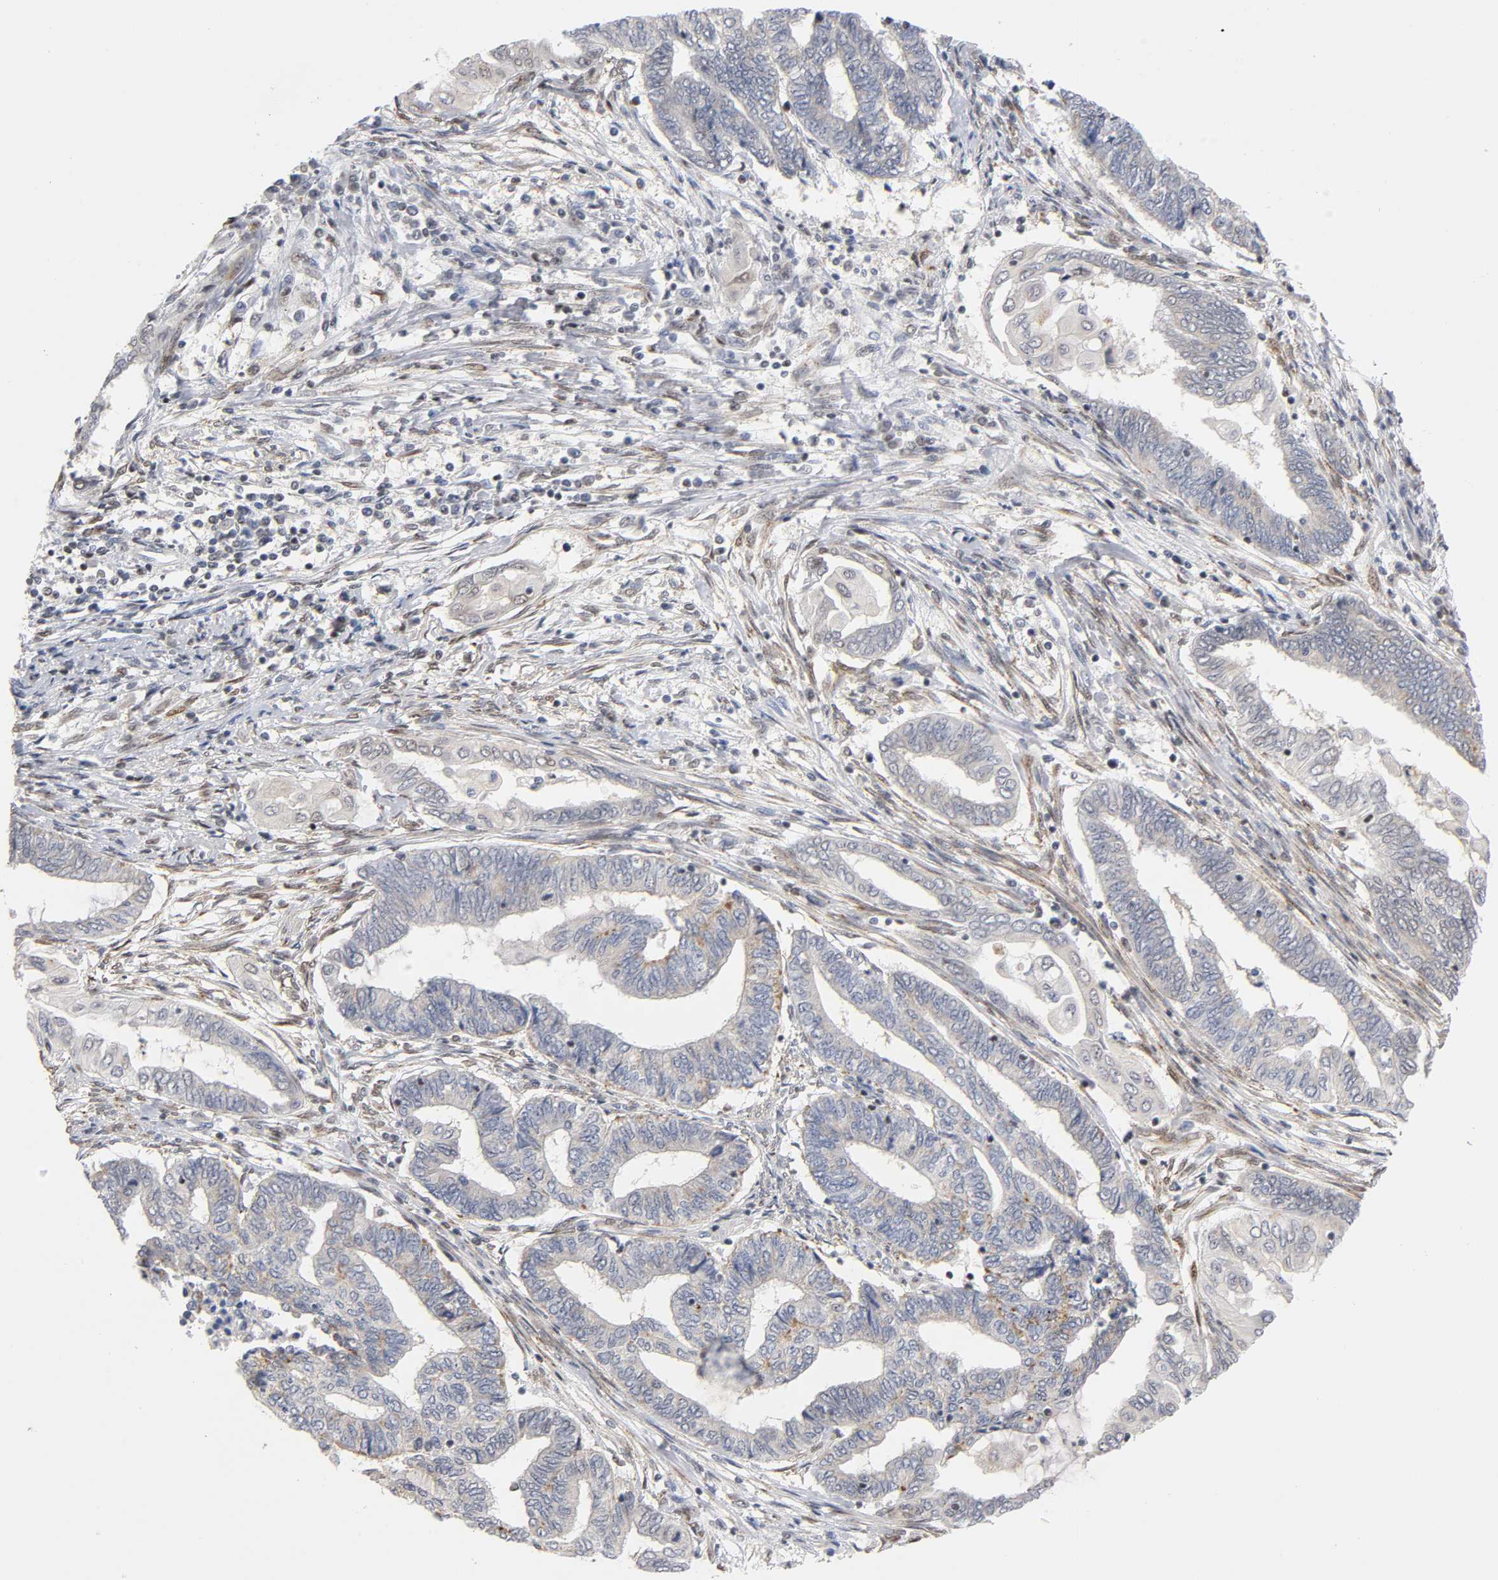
{"staining": {"intensity": "weak", "quantity": "25%-75%", "location": "cytoplasmic/membranous"}, "tissue": "endometrial cancer", "cell_type": "Tumor cells", "image_type": "cancer", "snomed": [{"axis": "morphology", "description": "Adenocarcinoma, NOS"}, {"axis": "topography", "description": "Uterus"}, {"axis": "topography", "description": "Endometrium"}], "caption": "Endometrial cancer (adenocarcinoma) tissue exhibits weak cytoplasmic/membranous positivity in approximately 25%-75% of tumor cells Immunohistochemistry stains the protein of interest in brown and the nuclei are stained blue.", "gene": "RUNX1", "patient": {"sex": "female", "age": 70}}